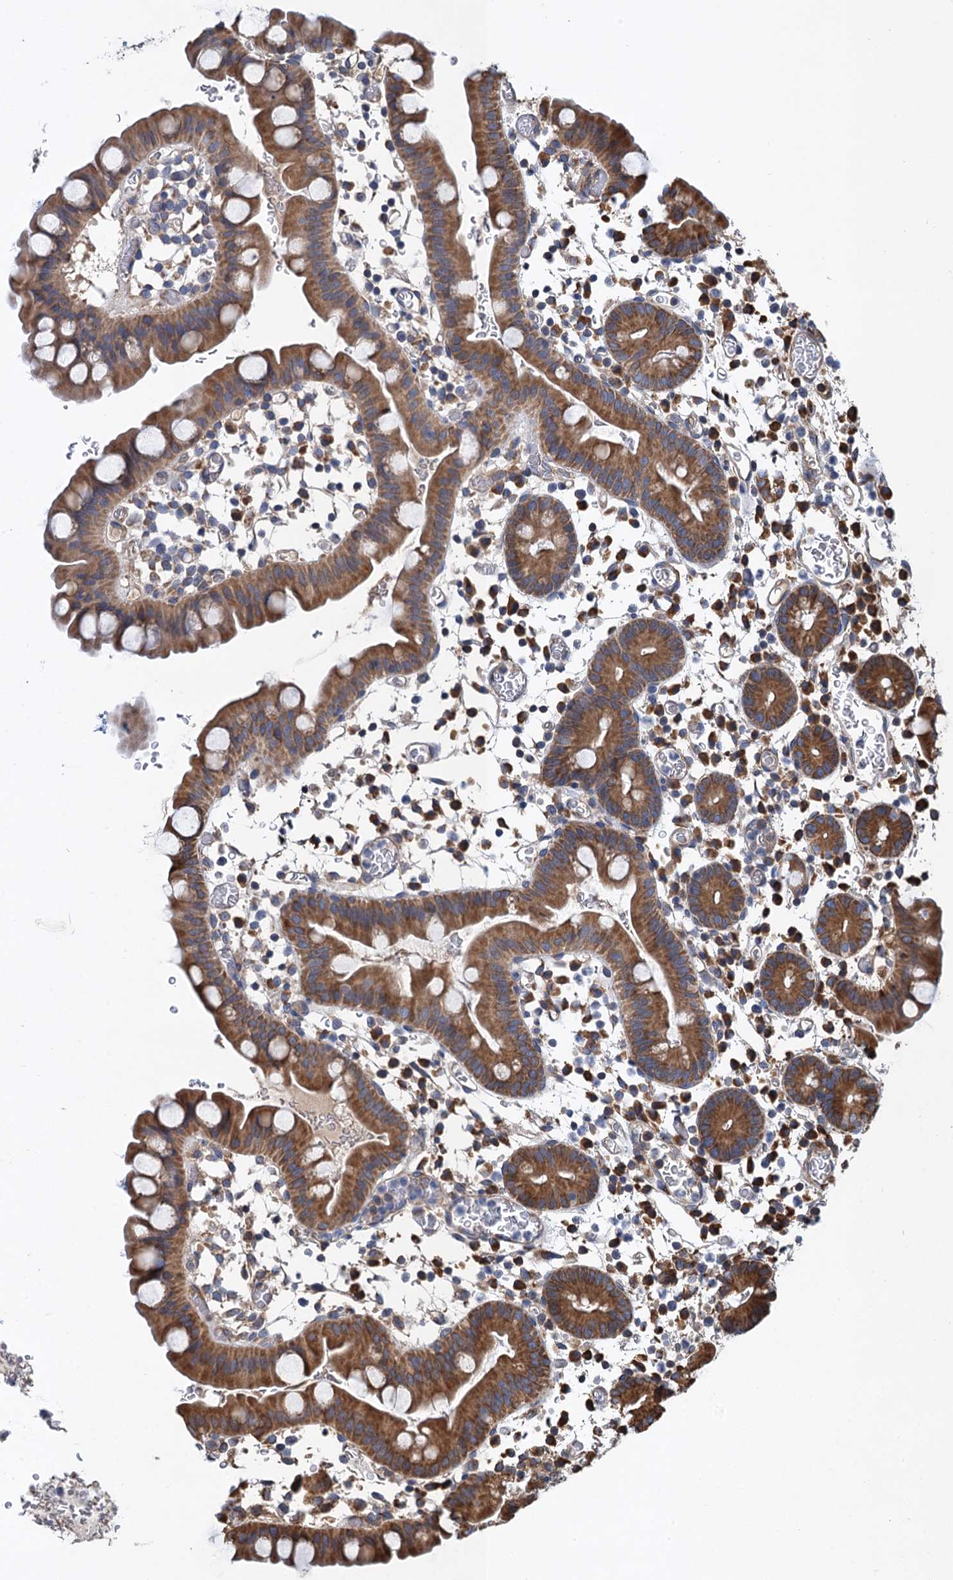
{"staining": {"intensity": "moderate", "quantity": ">75%", "location": "cytoplasmic/membranous"}, "tissue": "small intestine", "cell_type": "Glandular cells", "image_type": "normal", "snomed": [{"axis": "morphology", "description": "Normal tissue, NOS"}, {"axis": "topography", "description": "Stomach, upper"}, {"axis": "topography", "description": "Stomach, lower"}, {"axis": "topography", "description": "Small intestine"}], "caption": "Immunohistochemistry (IHC) (DAB) staining of normal small intestine demonstrates moderate cytoplasmic/membranous protein expression in approximately >75% of glandular cells. (DAB = brown stain, brightfield microscopy at high magnification).", "gene": "LINS1", "patient": {"sex": "male", "age": 68}}